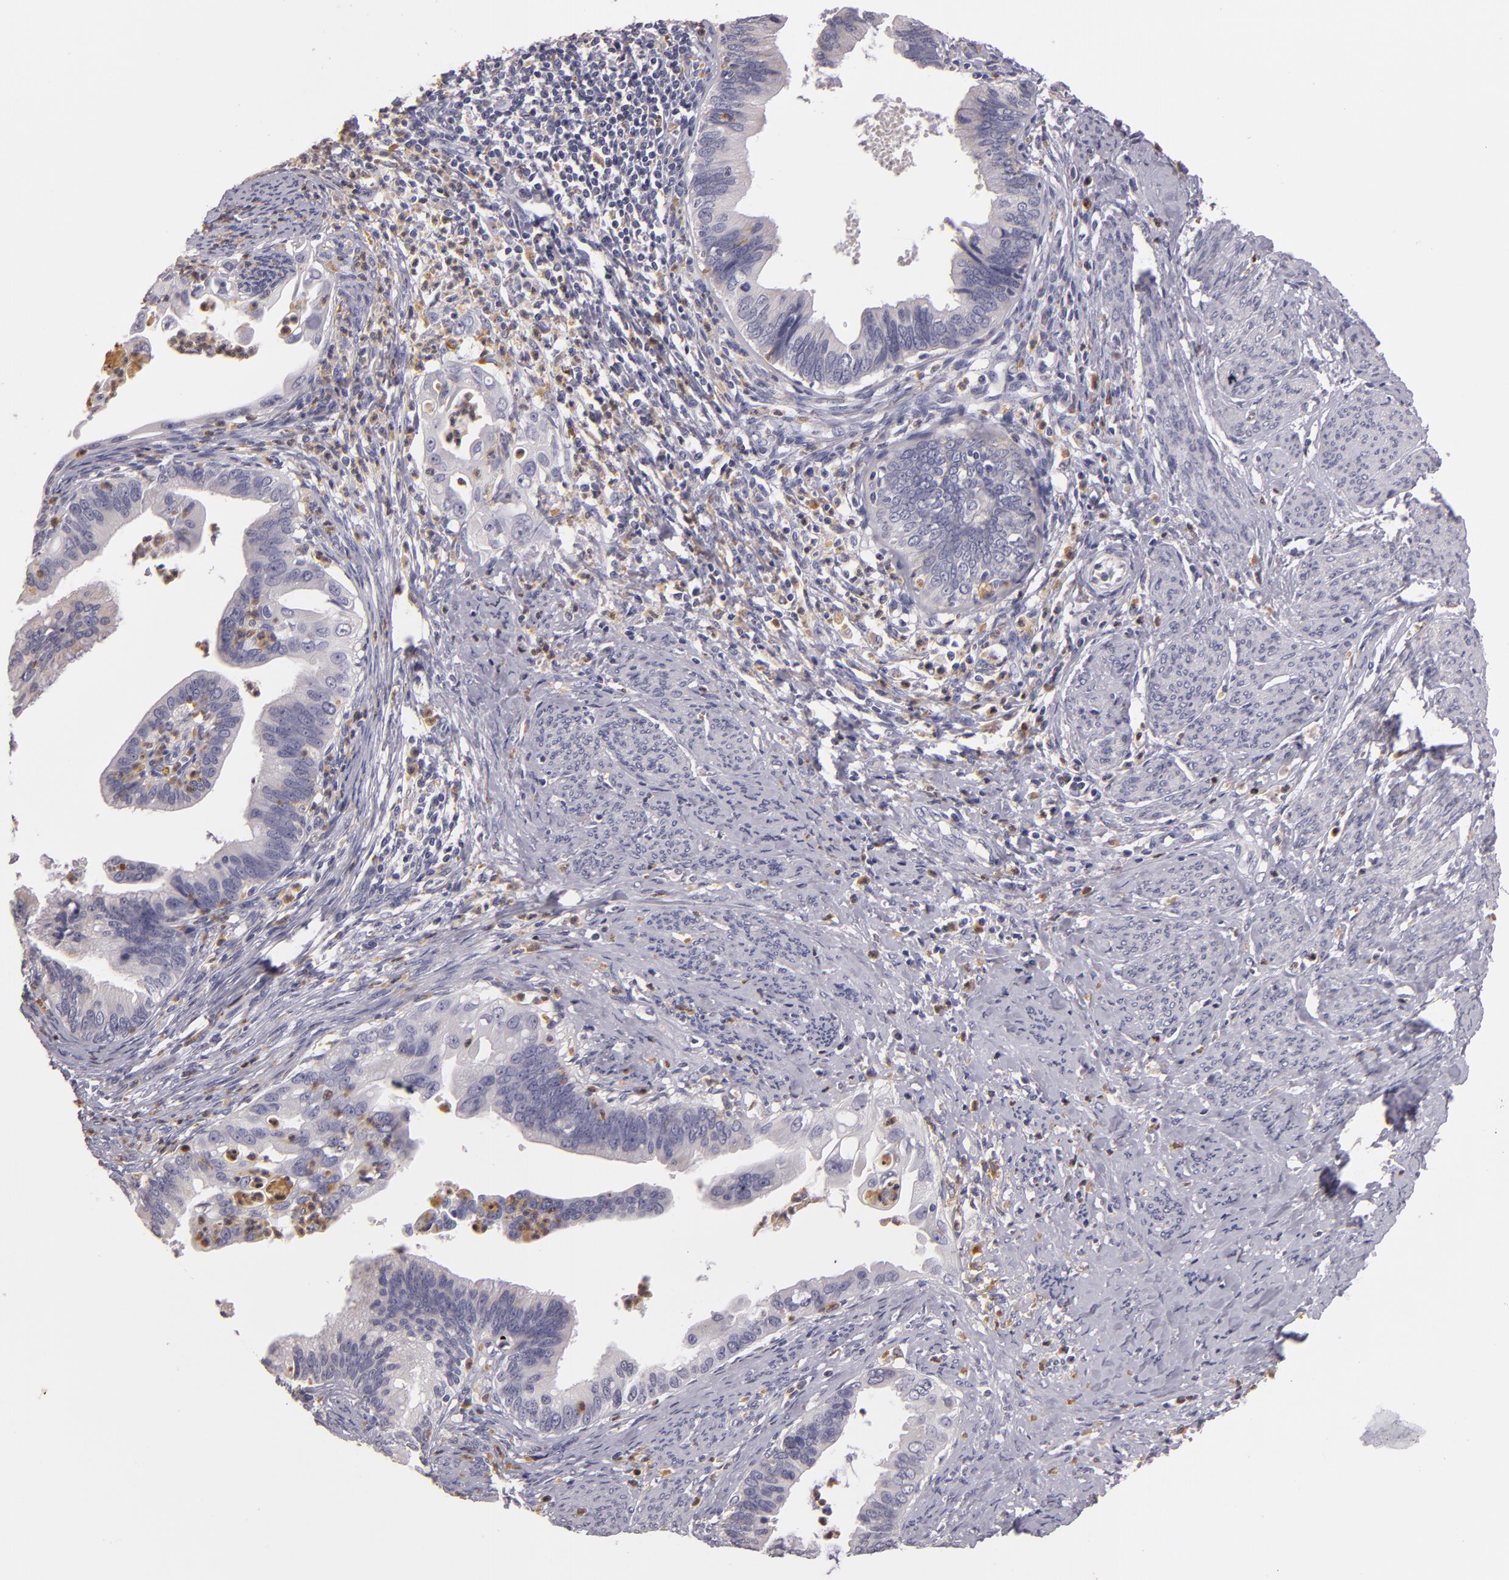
{"staining": {"intensity": "moderate", "quantity": "<25%", "location": "cytoplasmic/membranous"}, "tissue": "cervical cancer", "cell_type": "Tumor cells", "image_type": "cancer", "snomed": [{"axis": "morphology", "description": "Adenocarcinoma, NOS"}, {"axis": "topography", "description": "Cervix"}], "caption": "Immunohistochemical staining of adenocarcinoma (cervical) reveals moderate cytoplasmic/membranous protein expression in about <25% of tumor cells.", "gene": "TLR8", "patient": {"sex": "female", "age": 47}}